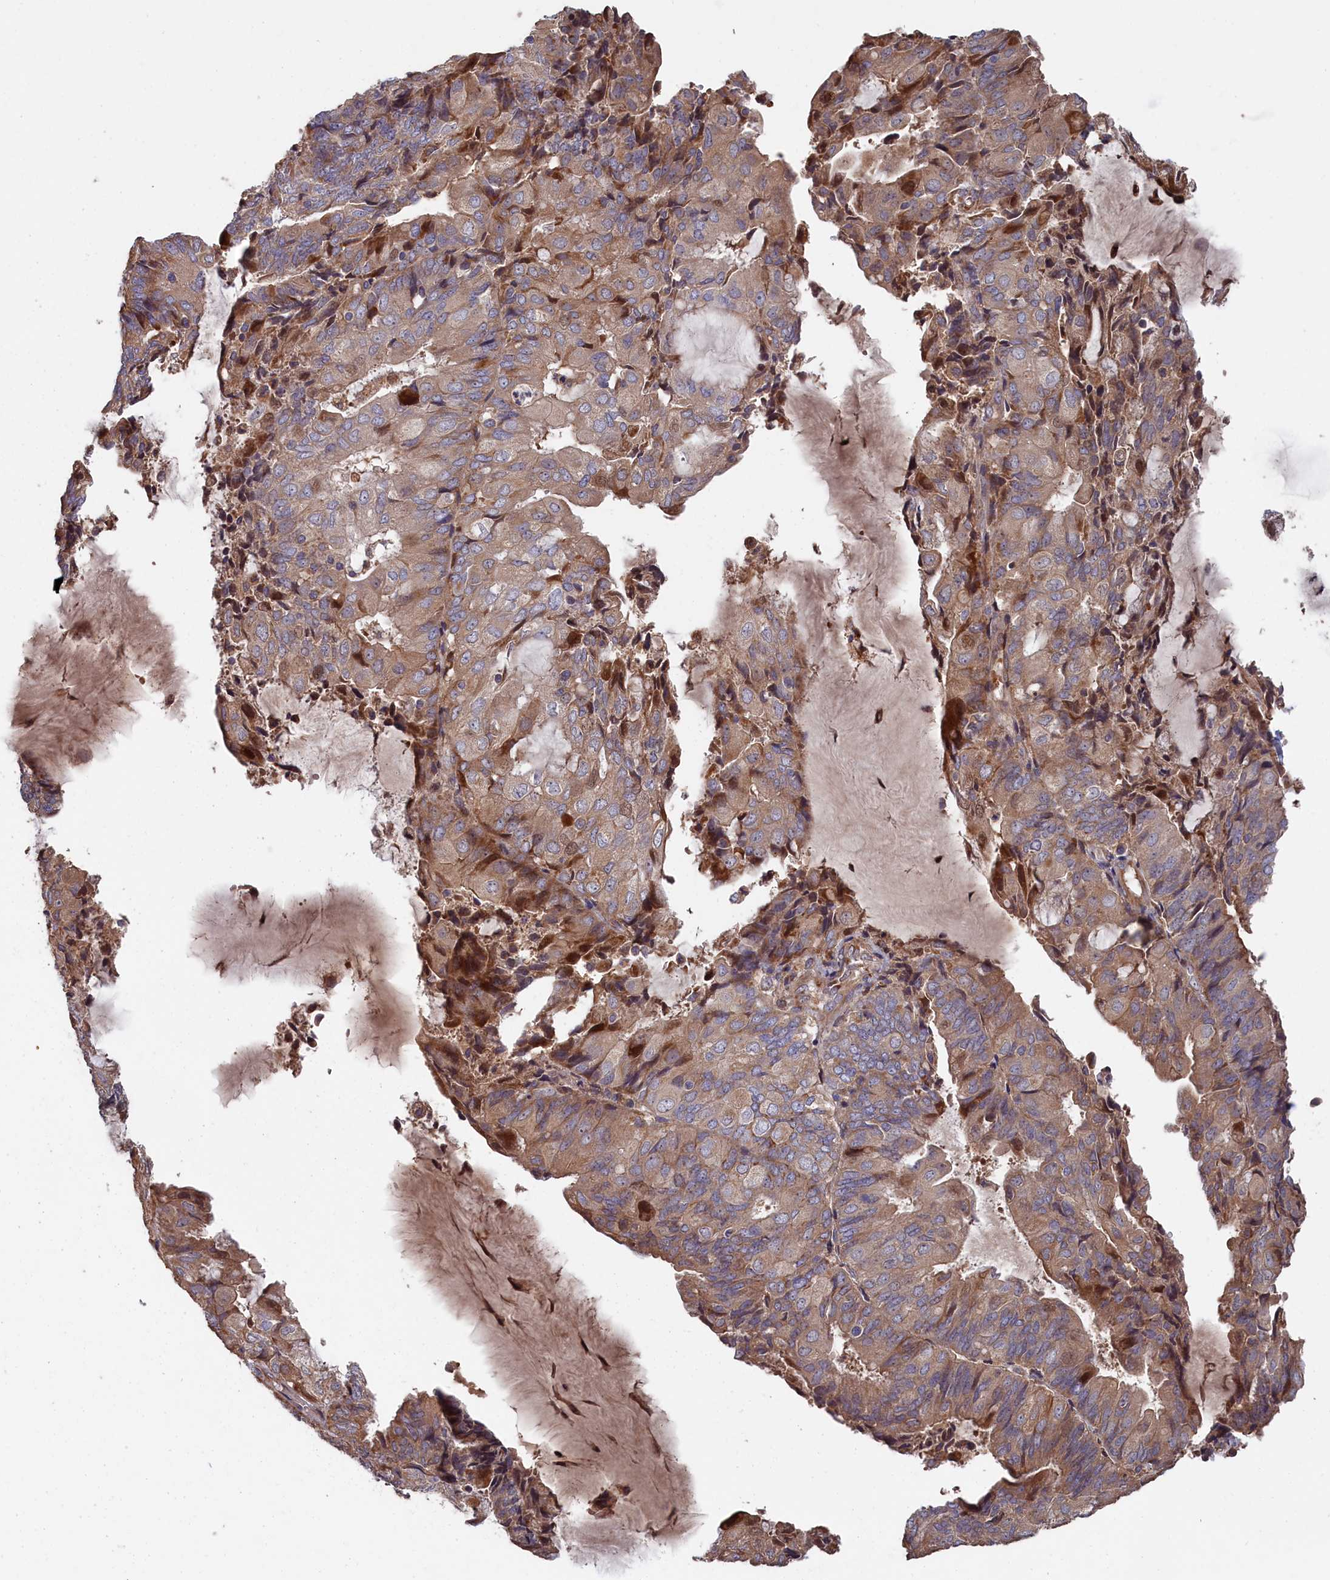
{"staining": {"intensity": "weak", "quantity": ">75%", "location": "cytoplasmic/membranous"}, "tissue": "endometrial cancer", "cell_type": "Tumor cells", "image_type": "cancer", "snomed": [{"axis": "morphology", "description": "Adenocarcinoma, NOS"}, {"axis": "topography", "description": "Endometrium"}], "caption": "Weak cytoplasmic/membranous positivity is present in approximately >75% of tumor cells in endometrial cancer. The staining was performed using DAB to visualize the protein expression in brown, while the nuclei were stained in blue with hematoxylin (Magnification: 20x).", "gene": "GREB1L", "patient": {"sex": "female", "age": 81}}